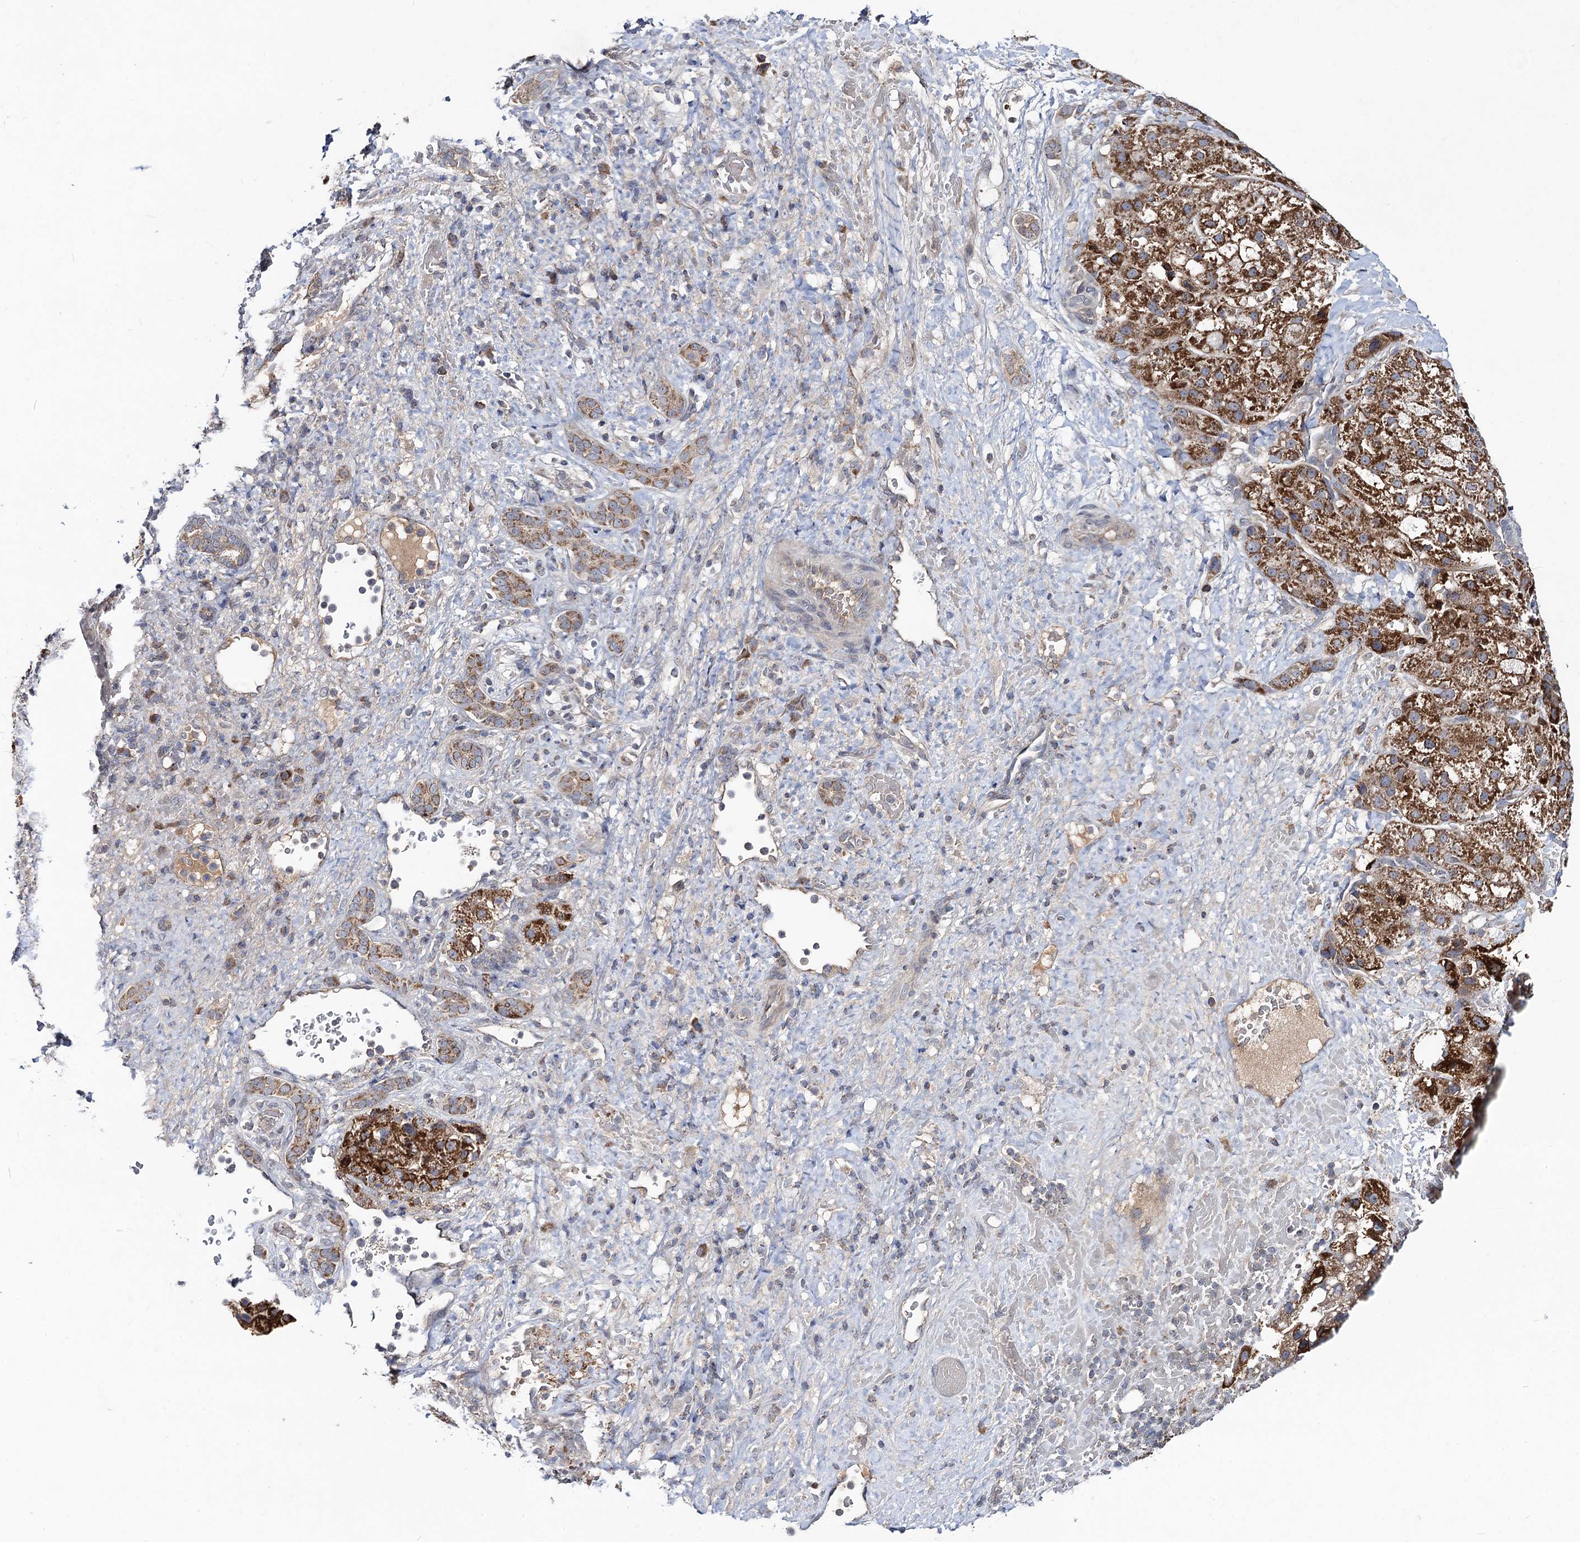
{"staining": {"intensity": "strong", "quantity": ">75%", "location": "cytoplasmic/membranous"}, "tissue": "liver cancer", "cell_type": "Tumor cells", "image_type": "cancer", "snomed": [{"axis": "morphology", "description": "Normal tissue, NOS"}, {"axis": "morphology", "description": "Carcinoma, Hepatocellular, NOS"}, {"axis": "topography", "description": "Liver"}], "caption": "High-magnification brightfield microscopy of liver cancer stained with DAB (3,3'-diaminobenzidine) (brown) and counterstained with hematoxylin (blue). tumor cells exhibit strong cytoplasmic/membranous positivity is present in about>75% of cells.", "gene": "VPS37D", "patient": {"sex": "male", "age": 57}}